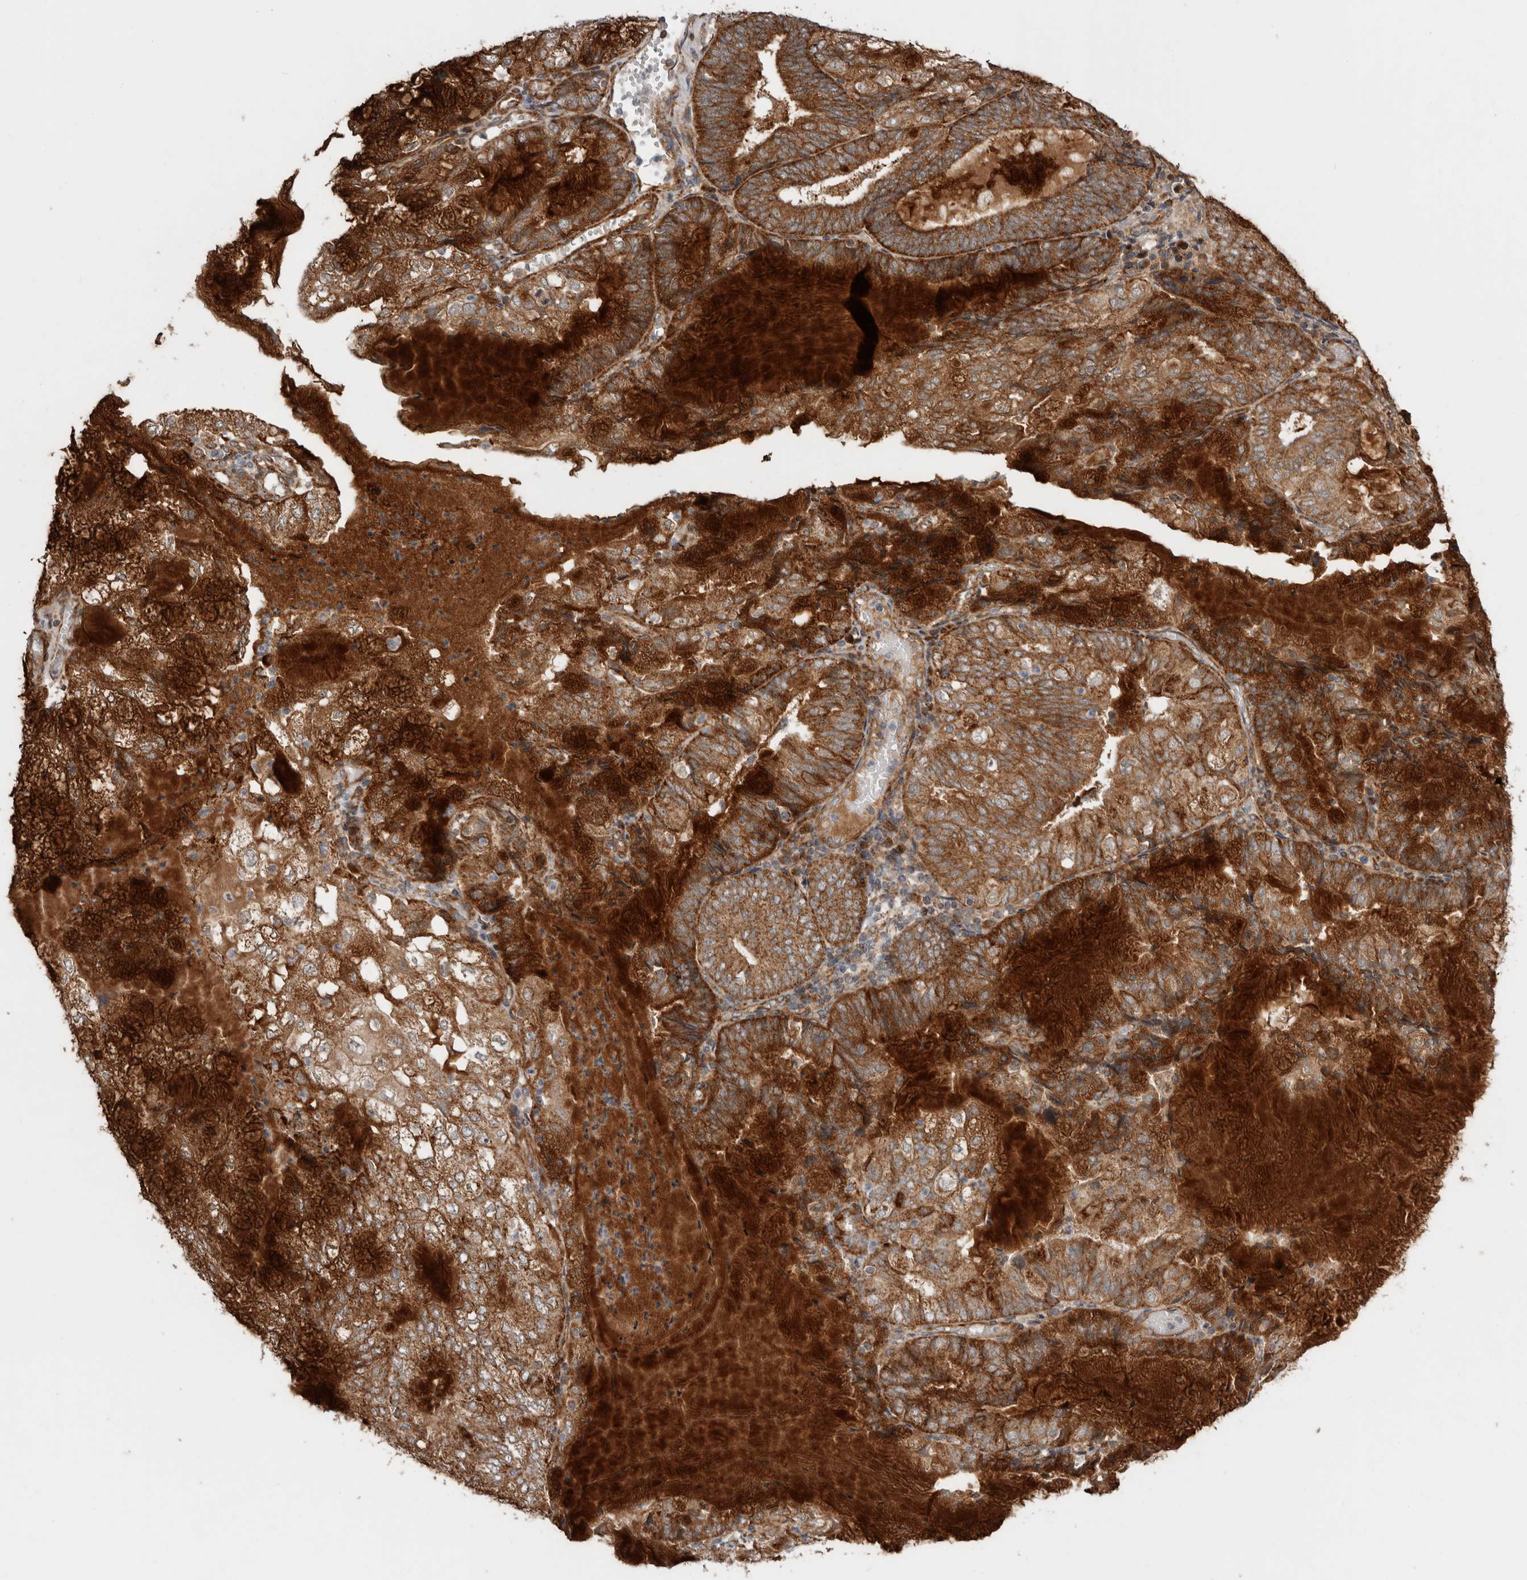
{"staining": {"intensity": "strong", "quantity": ">75%", "location": "cytoplasmic/membranous"}, "tissue": "endometrial cancer", "cell_type": "Tumor cells", "image_type": "cancer", "snomed": [{"axis": "morphology", "description": "Adenocarcinoma, NOS"}, {"axis": "topography", "description": "Endometrium"}], "caption": "A micrograph showing strong cytoplasmic/membranous expression in about >75% of tumor cells in endometrial cancer (adenocarcinoma), as visualized by brown immunohistochemical staining.", "gene": "PROKR1", "patient": {"sex": "female", "age": 81}}